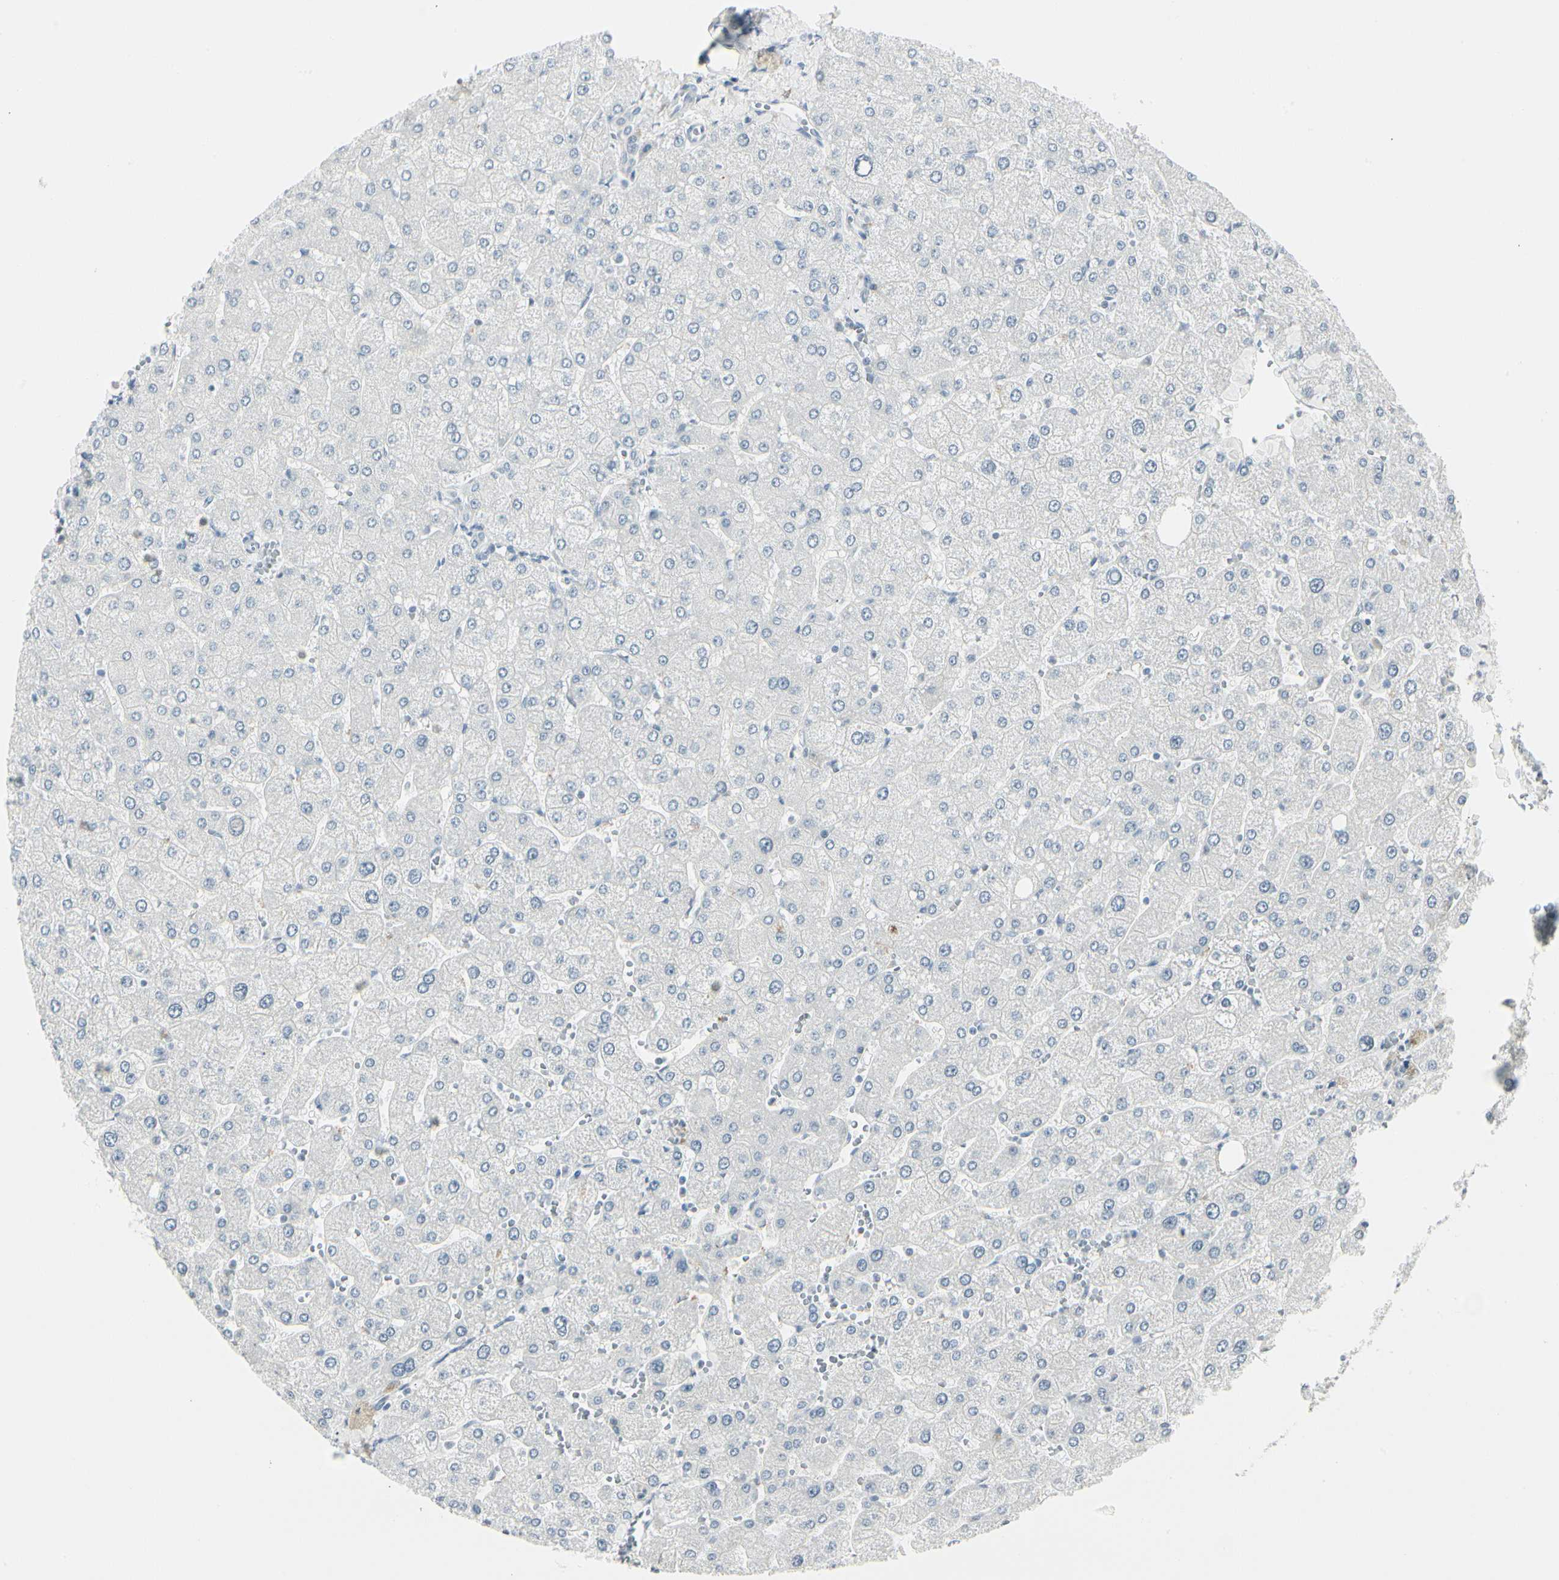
{"staining": {"intensity": "negative", "quantity": "none", "location": "none"}, "tissue": "liver", "cell_type": "Hepatocytes", "image_type": "normal", "snomed": [{"axis": "morphology", "description": "Normal tissue, NOS"}, {"axis": "topography", "description": "Liver"}], "caption": "The immunohistochemistry histopathology image has no significant positivity in hepatocytes of liver. The staining was performed using DAB to visualize the protein expression in brown, while the nuclei were stained in blue with hematoxylin (Magnification: 20x).", "gene": "ZBTB7B", "patient": {"sex": "male", "age": 55}}